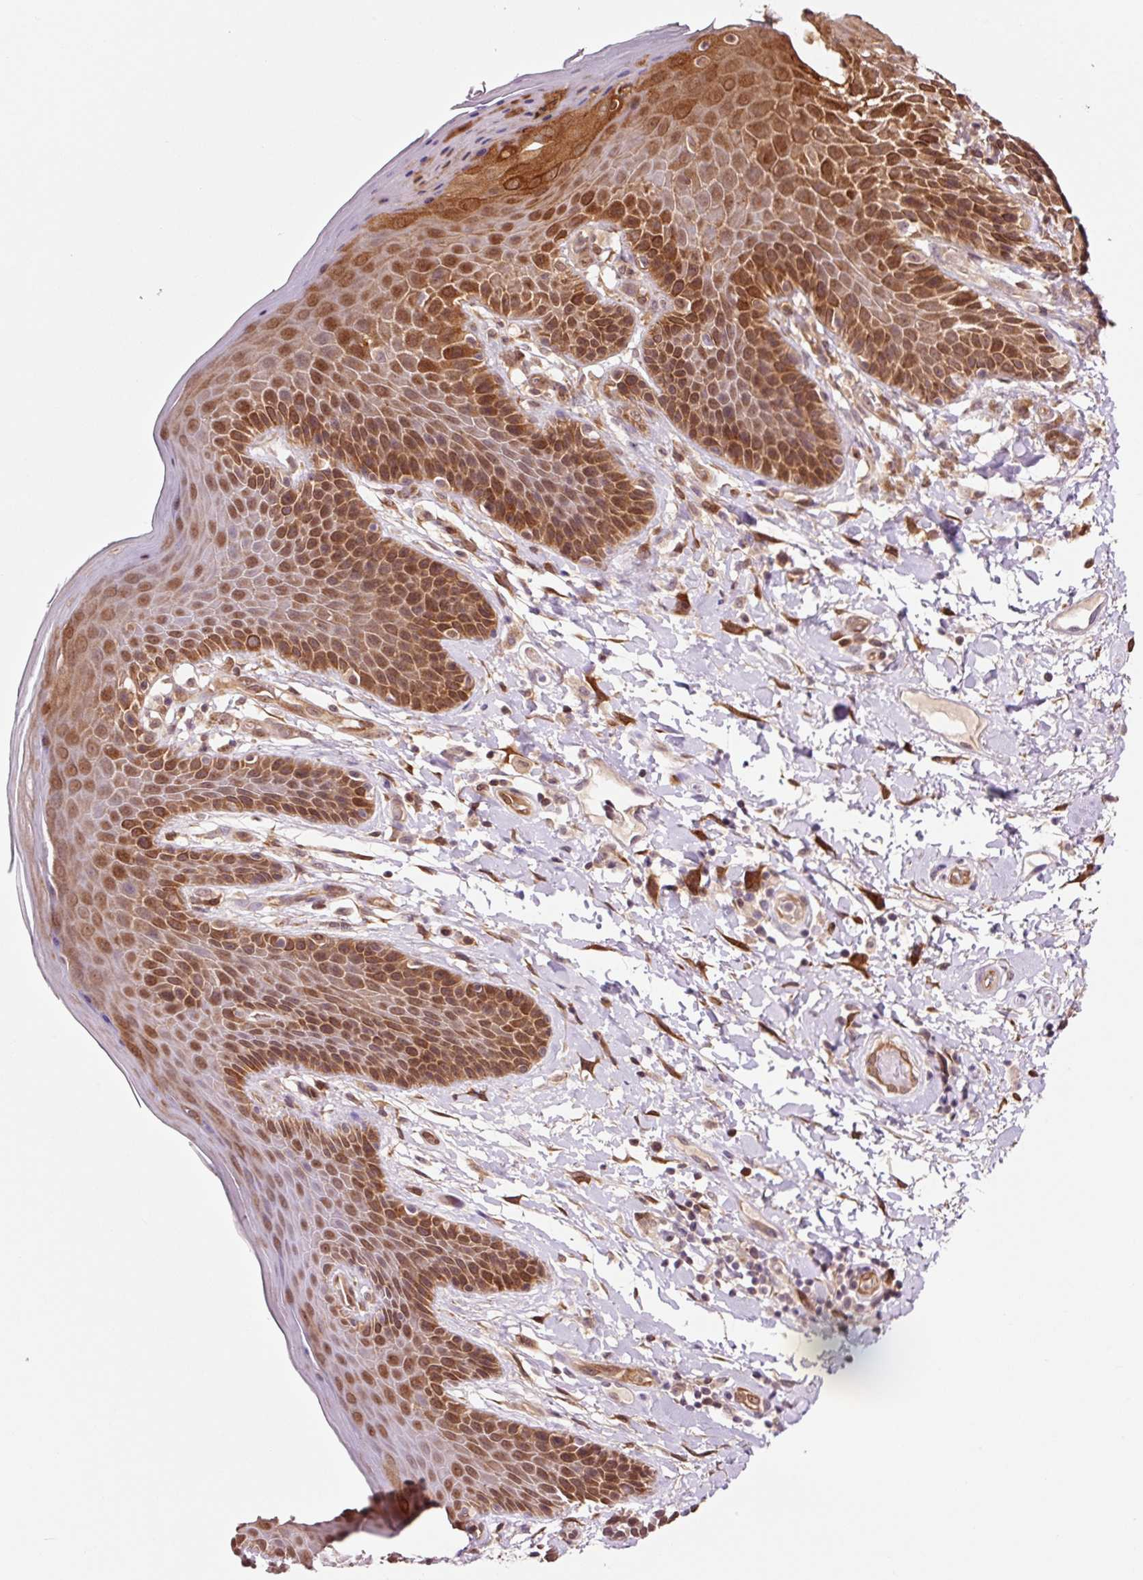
{"staining": {"intensity": "strong", "quantity": "25%-75%", "location": "cytoplasmic/membranous,nuclear"}, "tissue": "skin", "cell_type": "Epidermal cells", "image_type": "normal", "snomed": [{"axis": "morphology", "description": "Normal tissue, NOS"}, {"axis": "topography", "description": "Peripheral nerve tissue"}], "caption": "A micrograph of skin stained for a protein reveals strong cytoplasmic/membranous,nuclear brown staining in epidermal cells. The protein is stained brown, and the nuclei are stained in blue (DAB (3,3'-diaminobenzidine) IHC with brightfield microscopy, high magnification).", "gene": "FBXL14", "patient": {"sex": "male", "age": 51}}